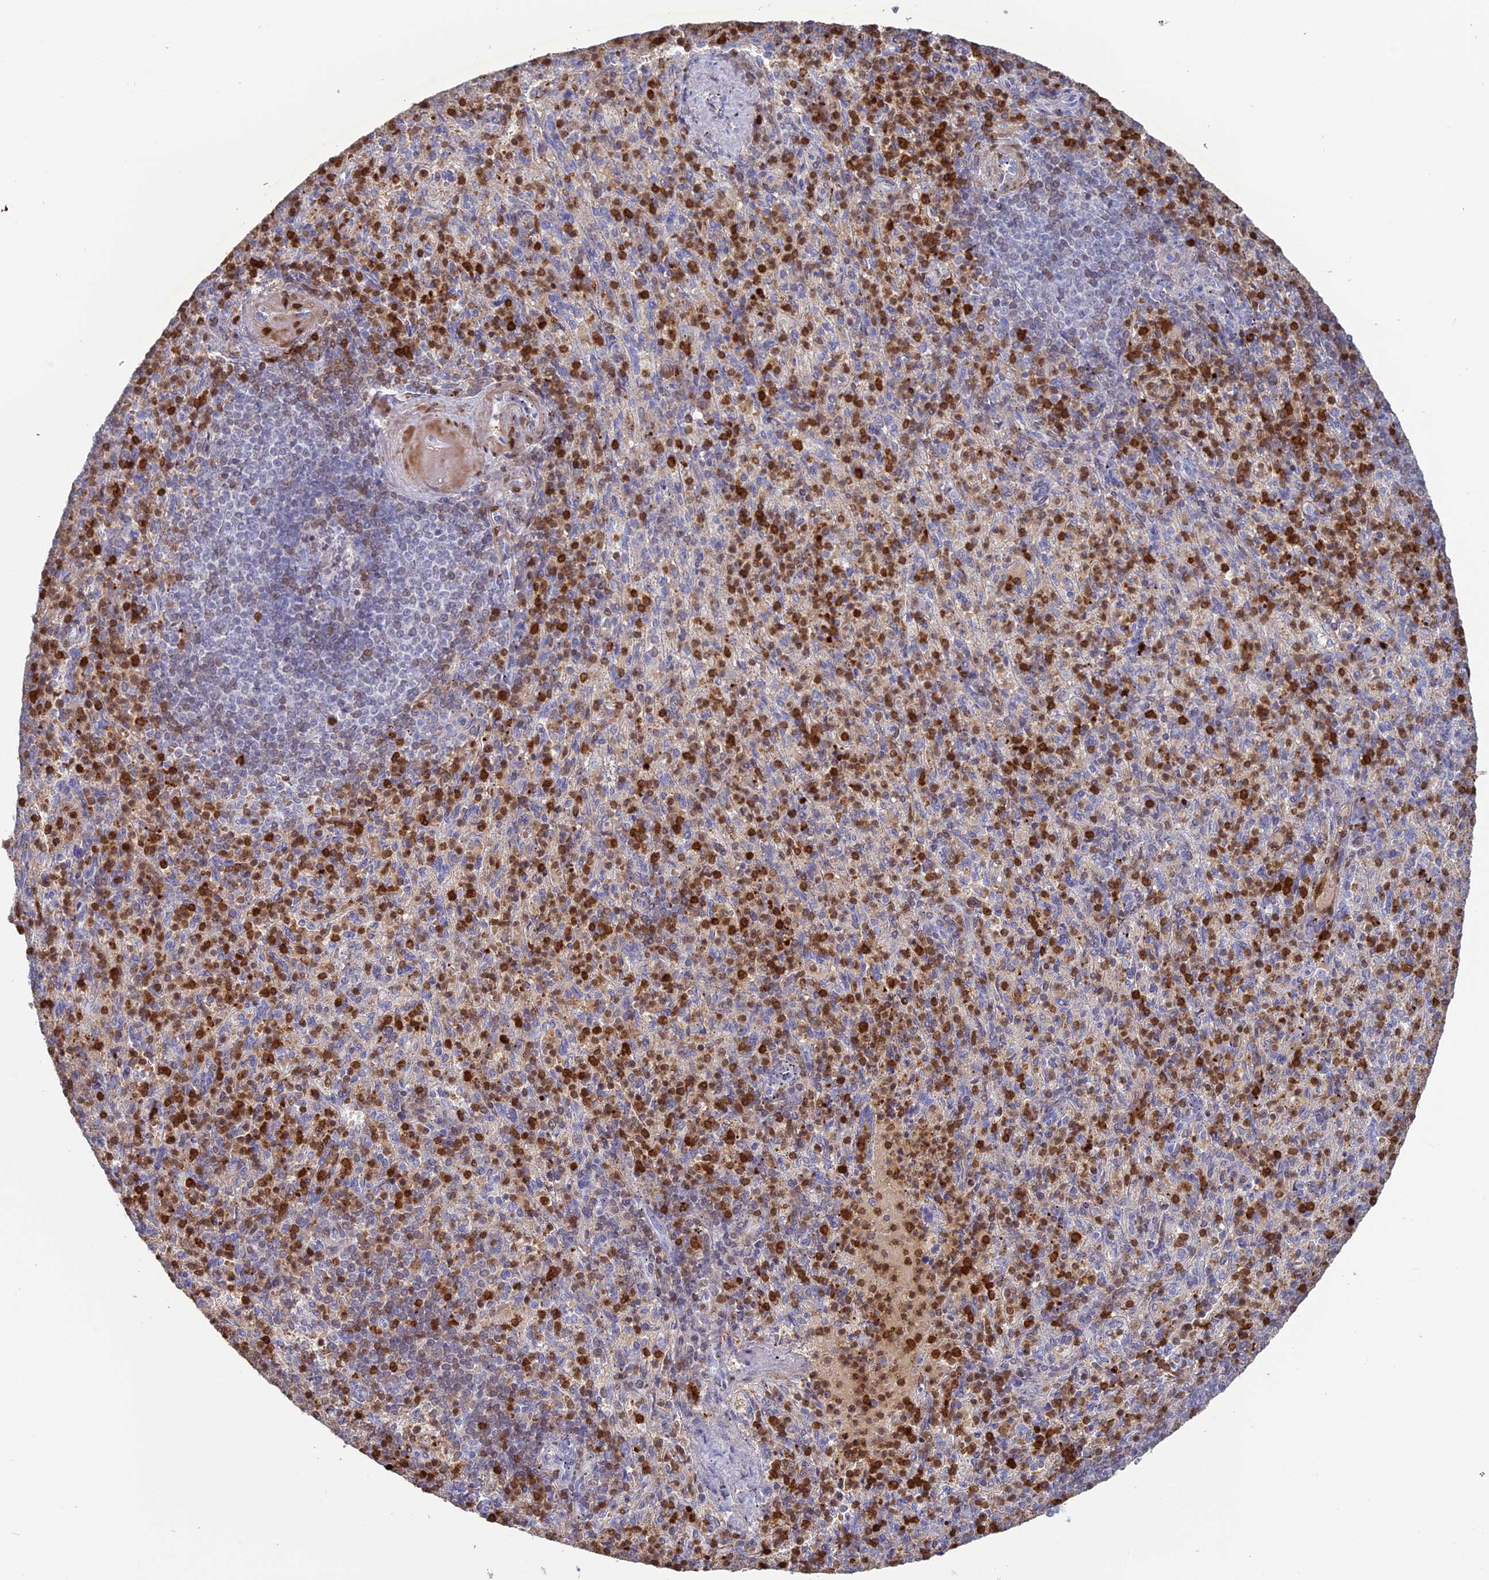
{"staining": {"intensity": "strong", "quantity": "25%-75%", "location": "cytoplasmic/membranous,nuclear"}, "tissue": "spleen", "cell_type": "Cells in red pulp", "image_type": "normal", "snomed": [{"axis": "morphology", "description": "Normal tissue, NOS"}, {"axis": "topography", "description": "Spleen"}], "caption": "Protein expression by immunohistochemistry (IHC) reveals strong cytoplasmic/membranous,nuclear expression in approximately 25%-75% of cells in red pulp in unremarkable spleen.", "gene": "PGBD4", "patient": {"sex": "female", "age": 74}}